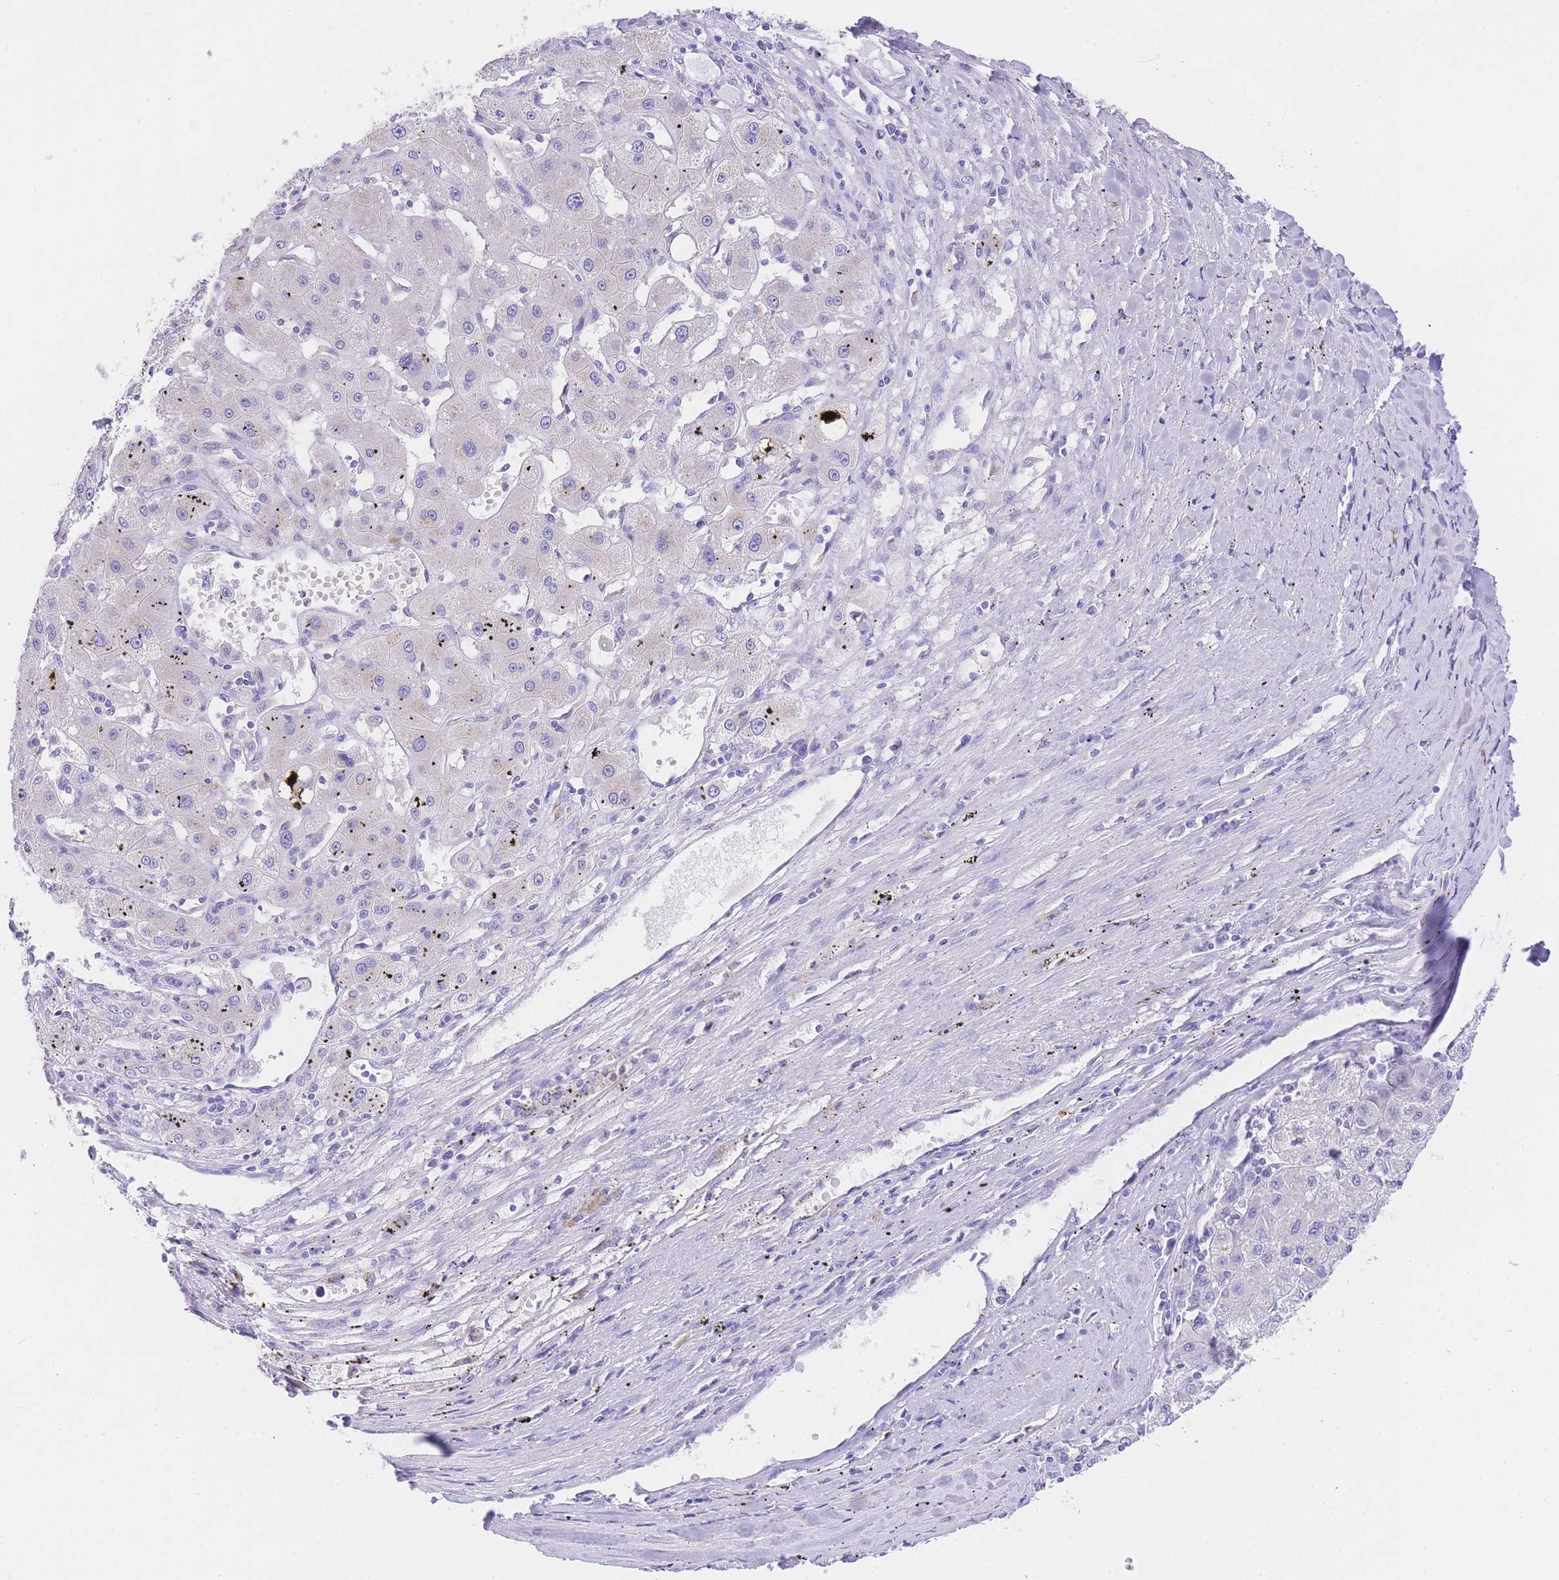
{"staining": {"intensity": "negative", "quantity": "none", "location": "none"}, "tissue": "liver cancer", "cell_type": "Tumor cells", "image_type": "cancer", "snomed": [{"axis": "morphology", "description": "Carcinoma, Hepatocellular, NOS"}, {"axis": "topography", "description": "Liver"}], "caption": "DAB (3,3'-diaminobenzidine) immunohistochemical staining of liver cancer exhibits no significant staining in tumor cells. (Immunohistochemistry, brightfield microscopy, high magnification).", "gene": "EPN2", "patient": {"sex": "male", "age": 72}}